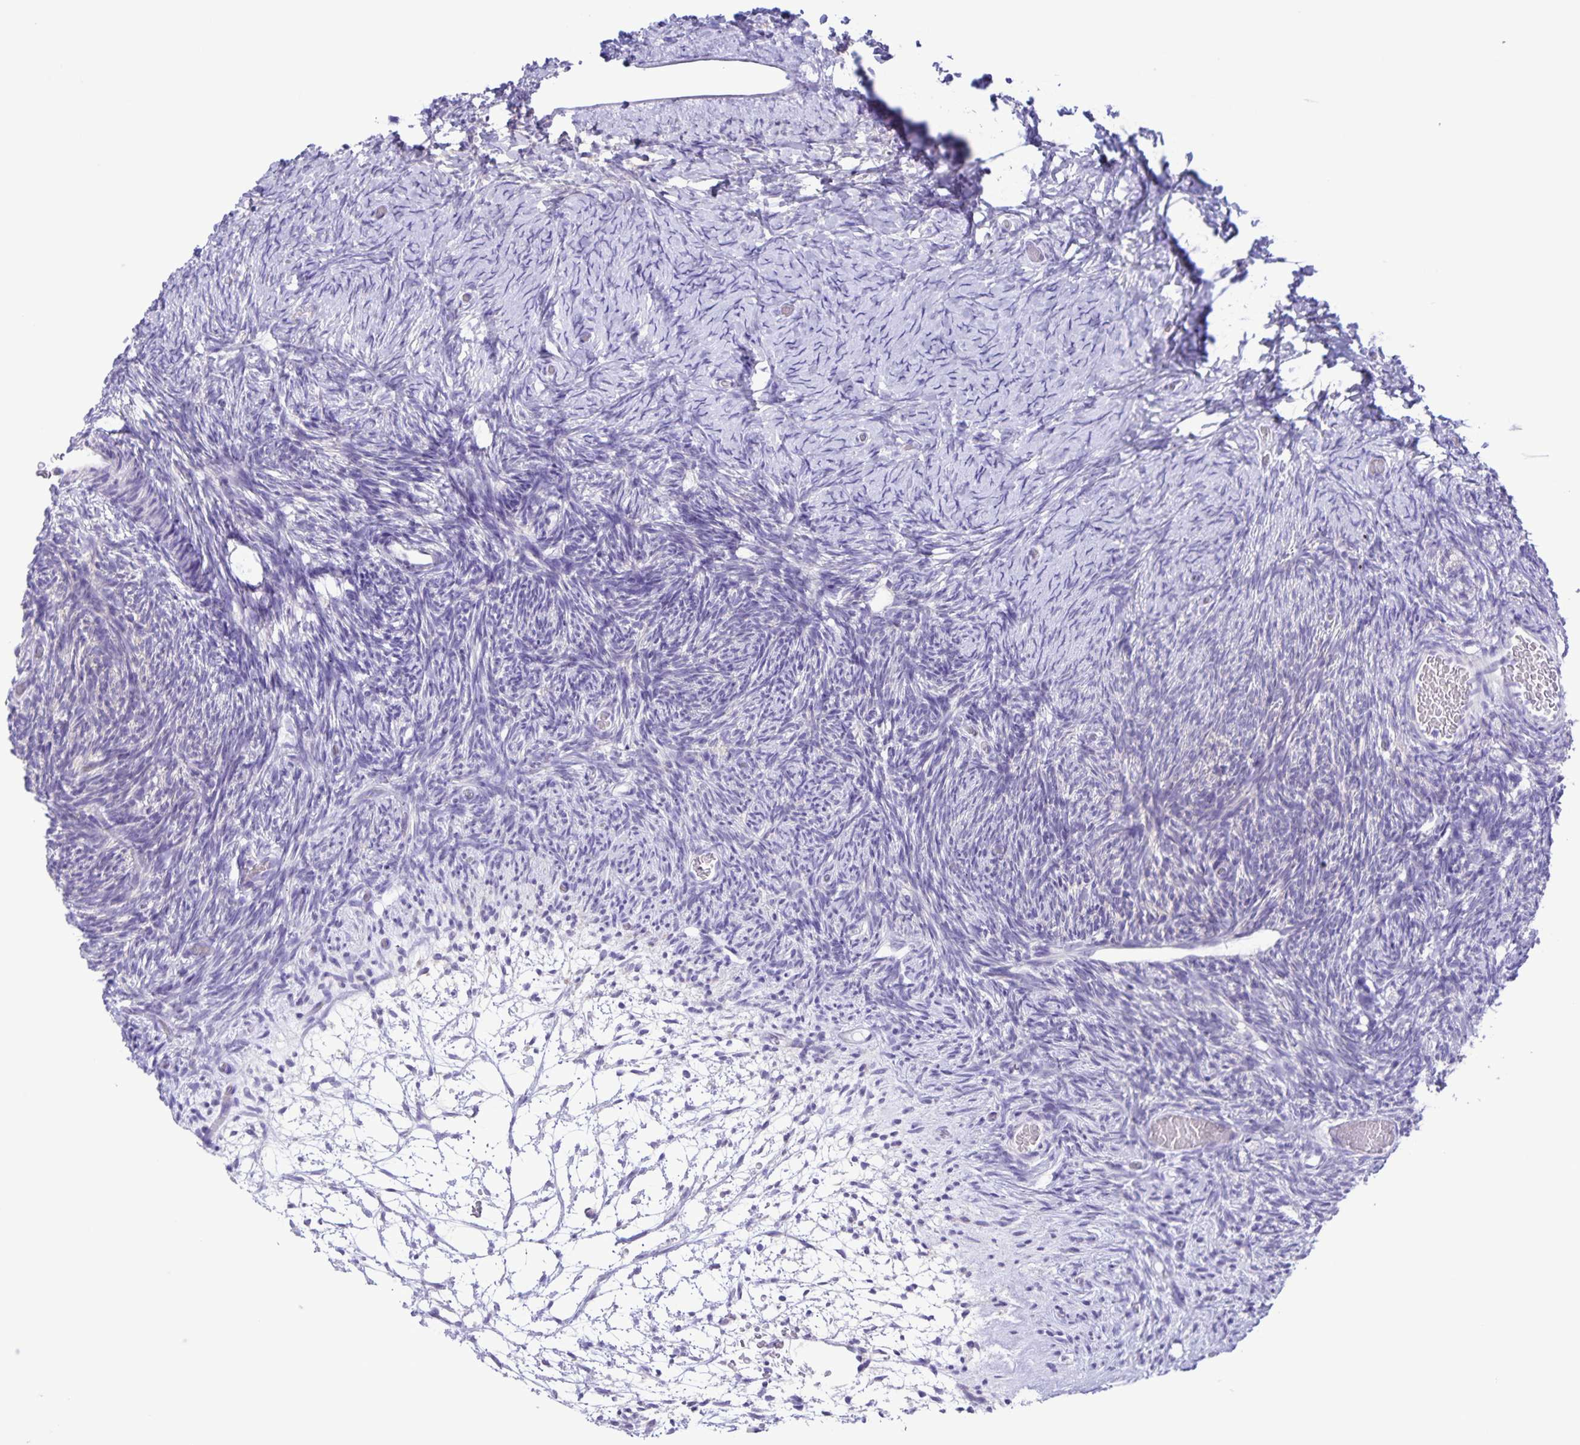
{"staining": {"intensity": "negative", "quantity": "none", "location": "none"}, "tissue": "ovary", "cell_type": "Ovarian stroma cells", "image_type": "normal", "snomed": [{"axis": "morphology", "description": "Normal tissue, NOS"}, {"axis": "topography", "description": "Ovary"}], "caption": "The photomicrograph exhibits no staining of ovarian stroma cells in unremarkable ovary.", "gene": "CAPSL", "patient": {"sex": "female", "age": 39}}